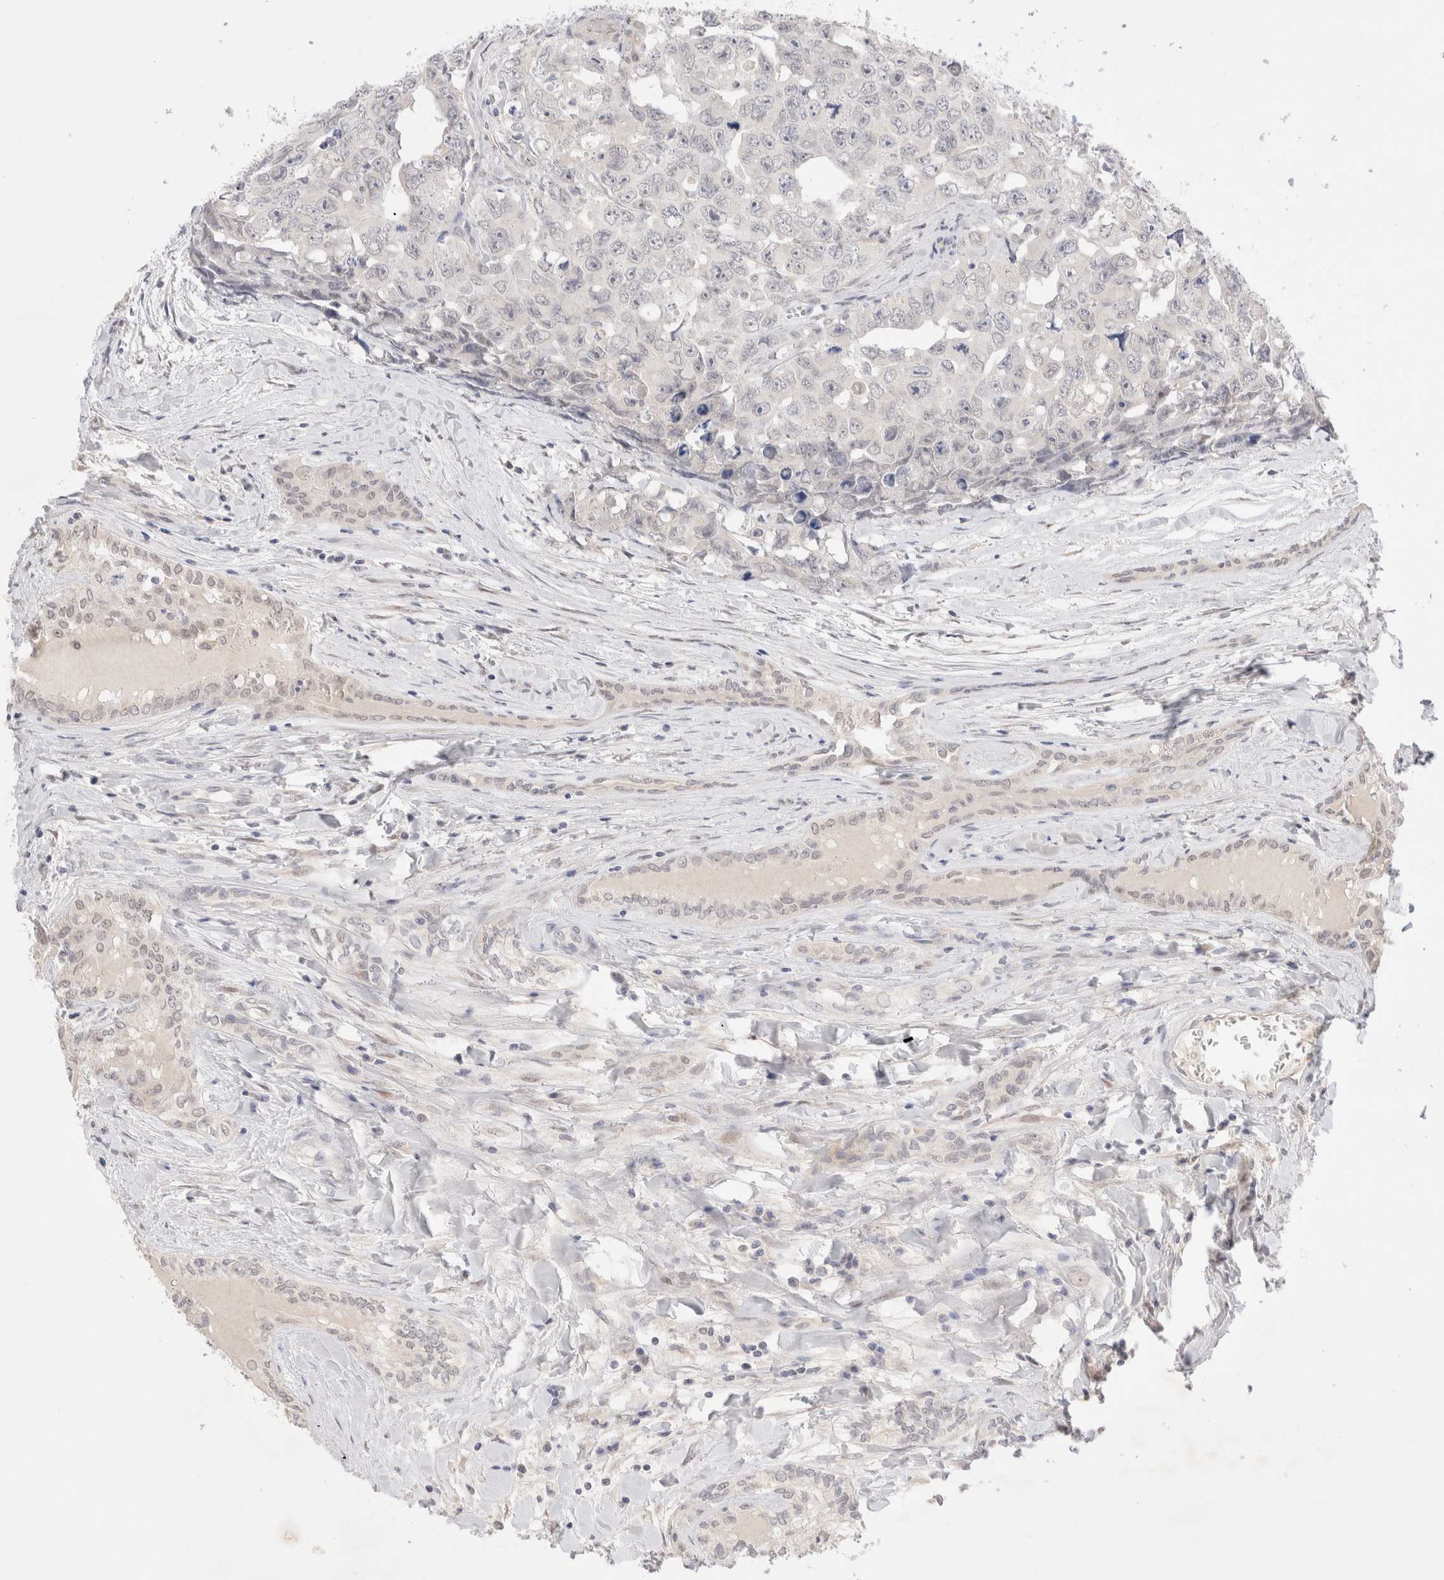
{"staining": {"intensity": "negative", "quantity": "none", "location": "none"}, "tissue": "testis cancer", "cell_type": "Tumor cells", "image_type": "cancer", "snomed": [{"axis": "morphology", "description": "Carcinoma, Embryonal, NOS"}, {"axis": "topography", "description": "Testis"}], "caption": "IHC of testis cancer reveals no positivity in tumor cells.", "gene": "SPATA20", "patient": {"sex": "male", "age": 28}}